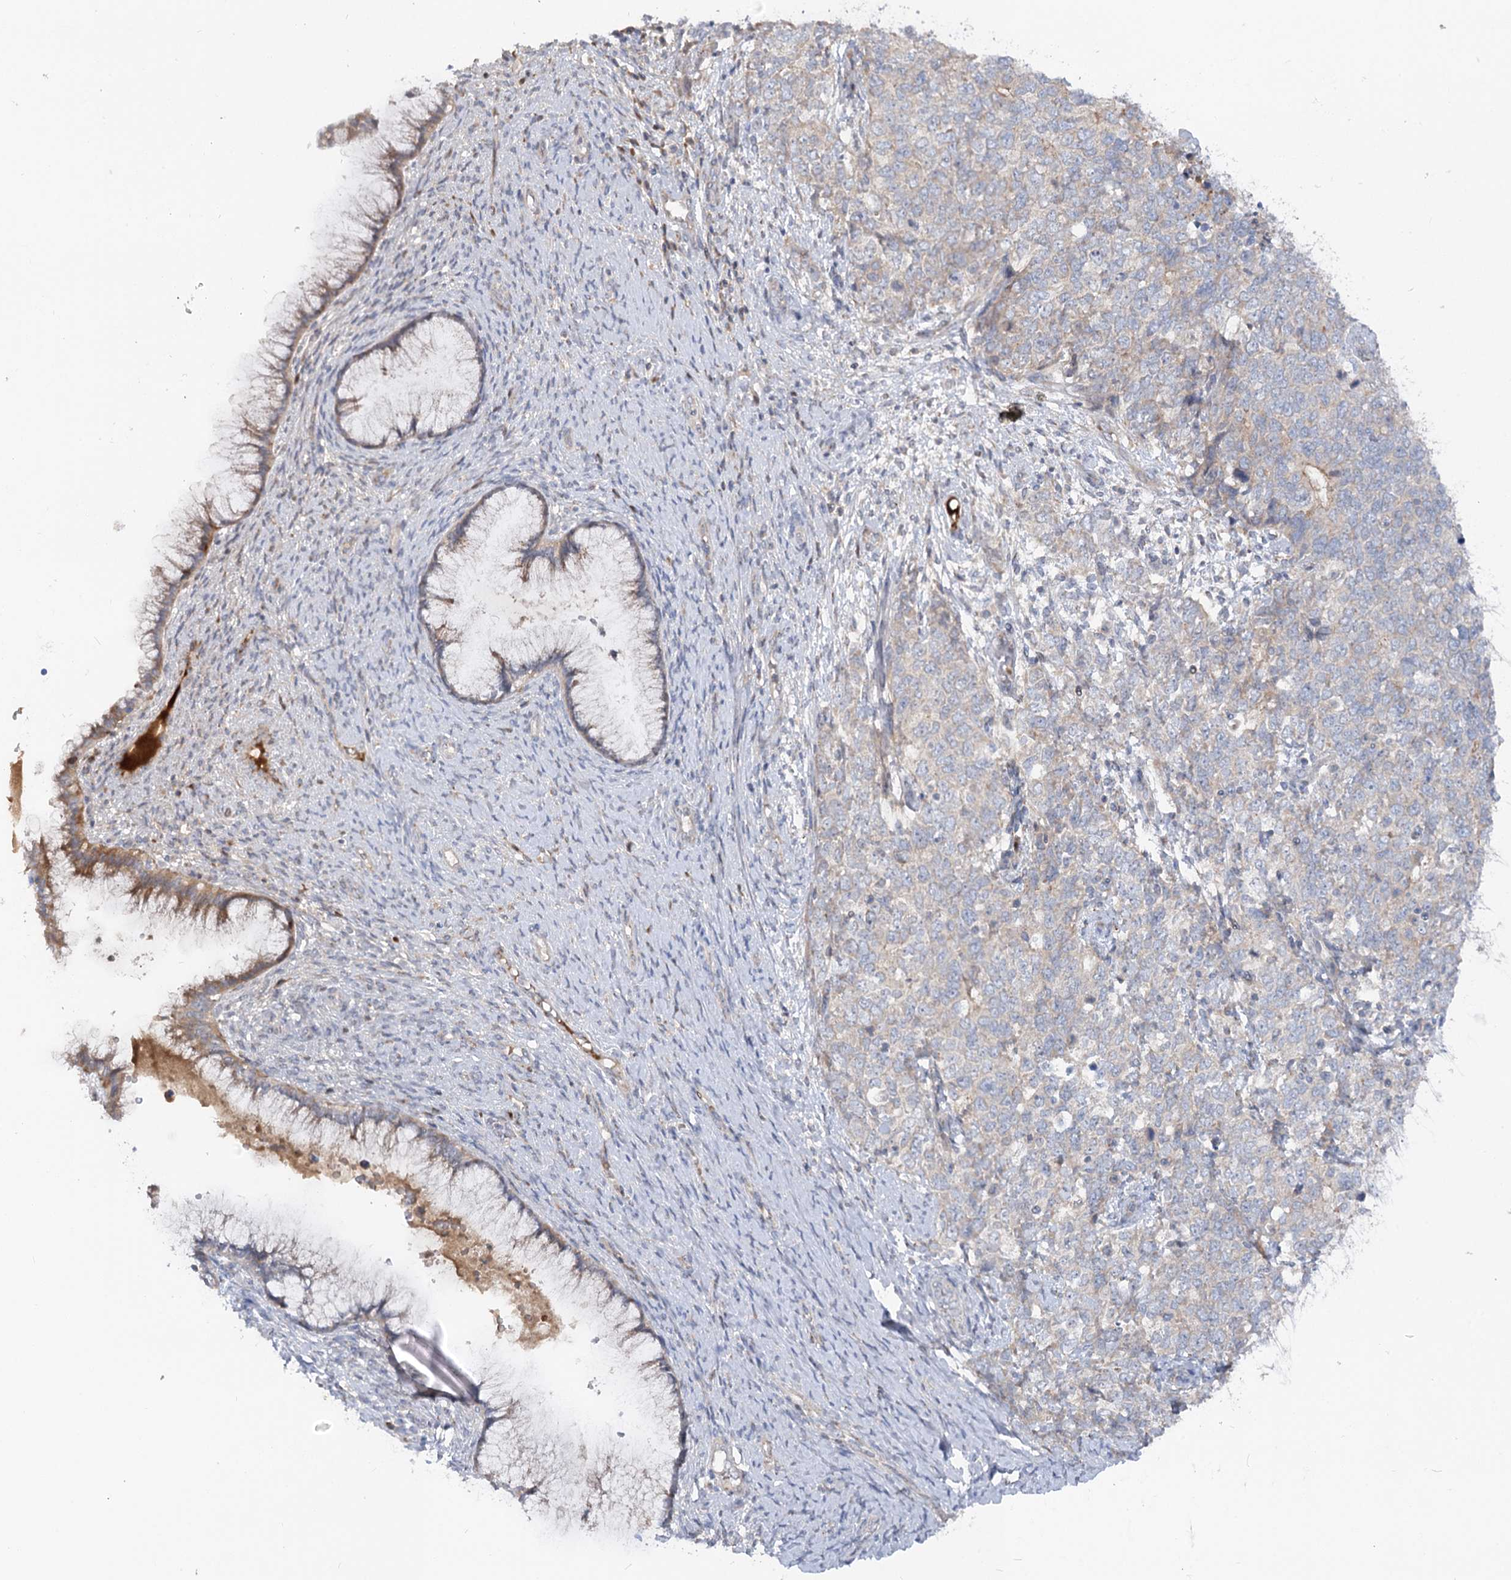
{"staining": {"intensity": "weak", "quantity": "<25%", "location": "cytoplasmic/membranous"}, "tissue": "cervical cancer", "cell_type": "Tumor cells", "image_type": "cancer", "snomed": [{"axis": "morphology", "description": "Squamous cell carcinoma, NOS"}, {"axis": "topography", "description": "Cervix"}], "caption": "A micrograph of human cervical squamous cell carcinoma is negative for staining in tumor cells.", "gene": "FGF19", "patient": {"sex": "female", "age": 63}}